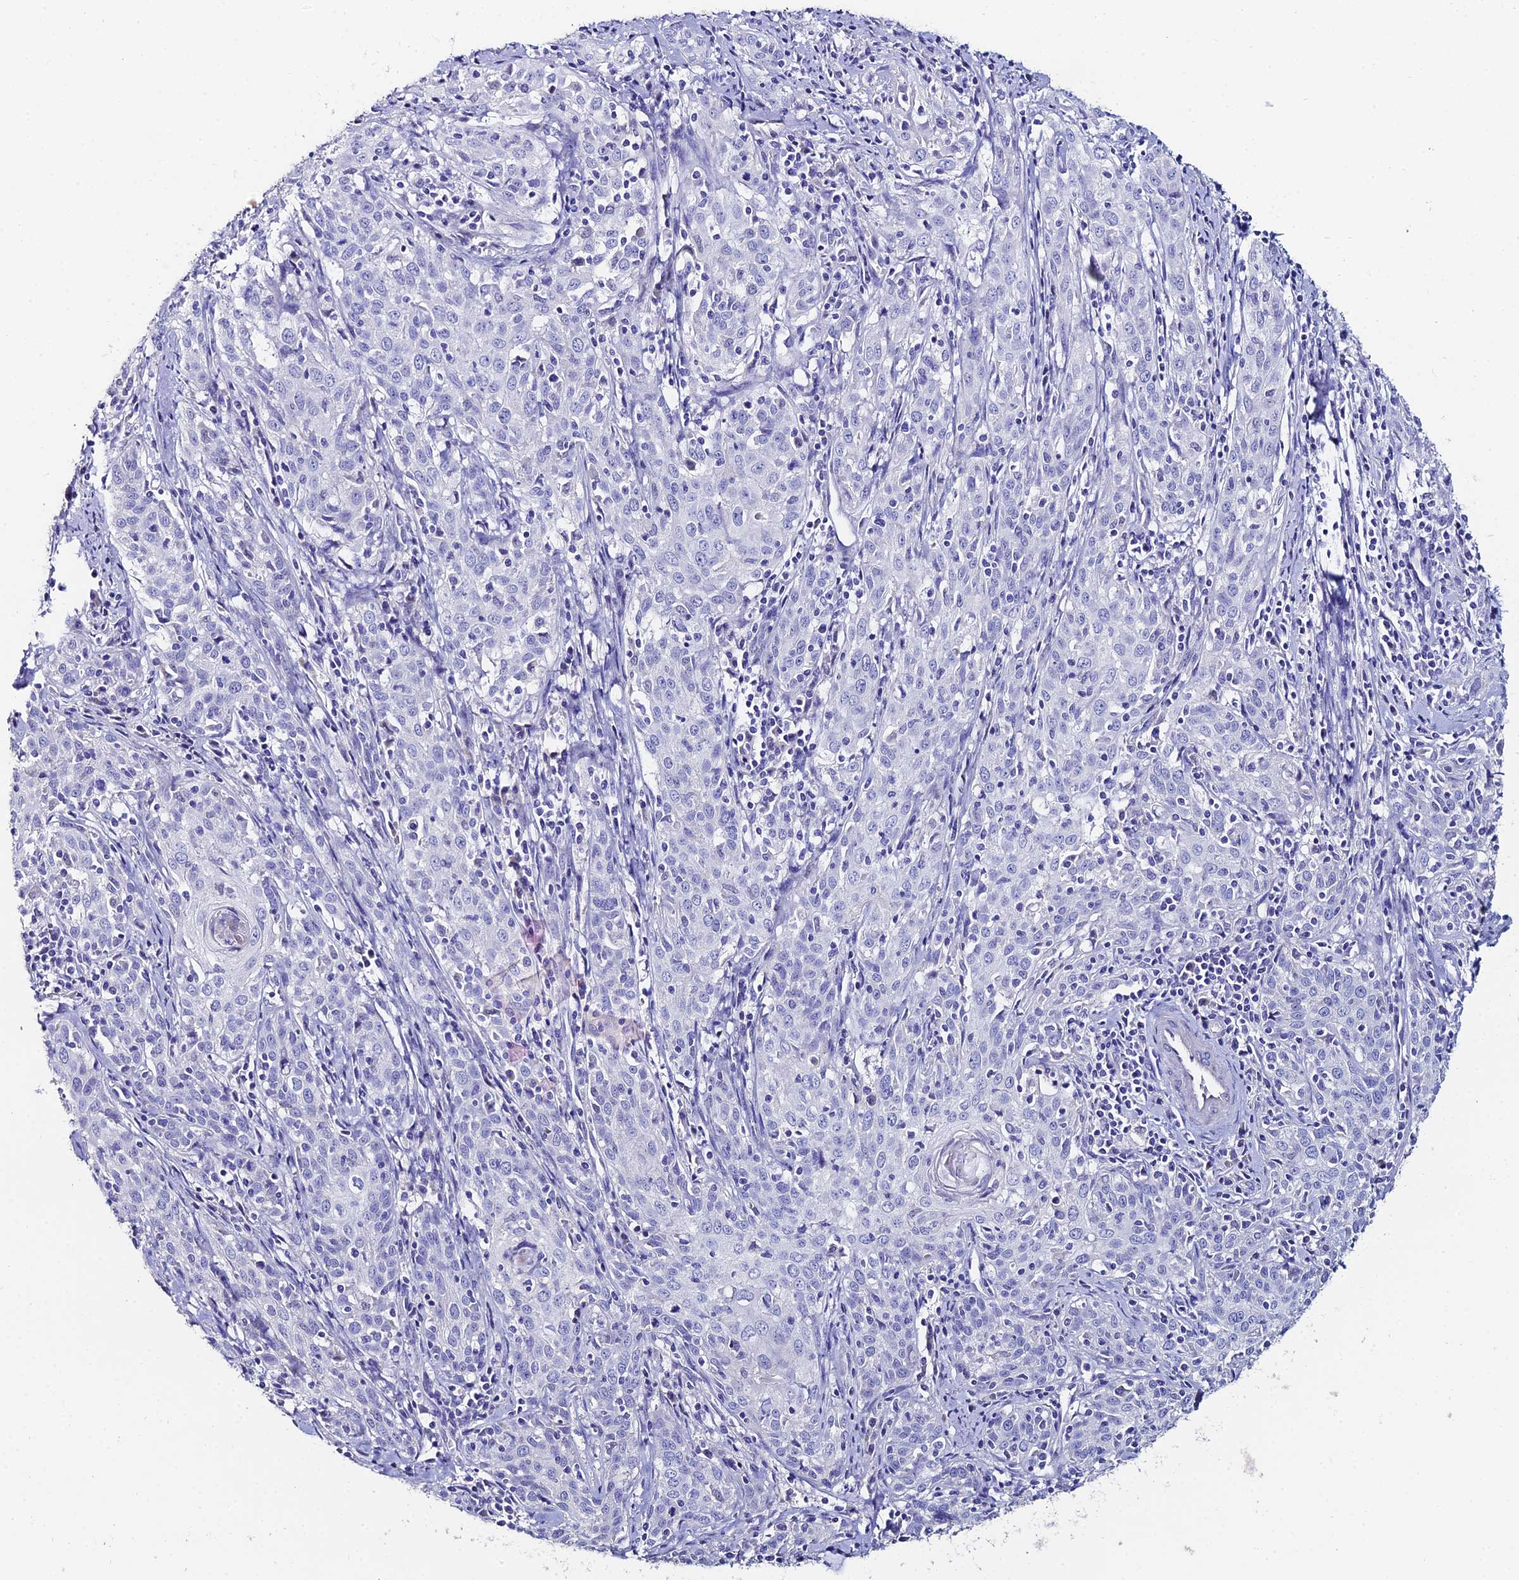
{"staining": {"intensity": "negative", "quantity": "none", "location": "none"}, "tissue": "cervical cancer", "cell_type": "Tumor cells", "image_type": "cancer", "snomed": [{"axis": "morphology", "description": "Squamous cell carcinoma, NOS"}, {"axis": "topography", "description": "Cervix"}], "caption": "Histopathology image shows no protein positivity in tumor cells of cervical squamous cell carcinoma tissue.", "gene": "ESRRG", "patient": {"sex": "female", "age": 57}}